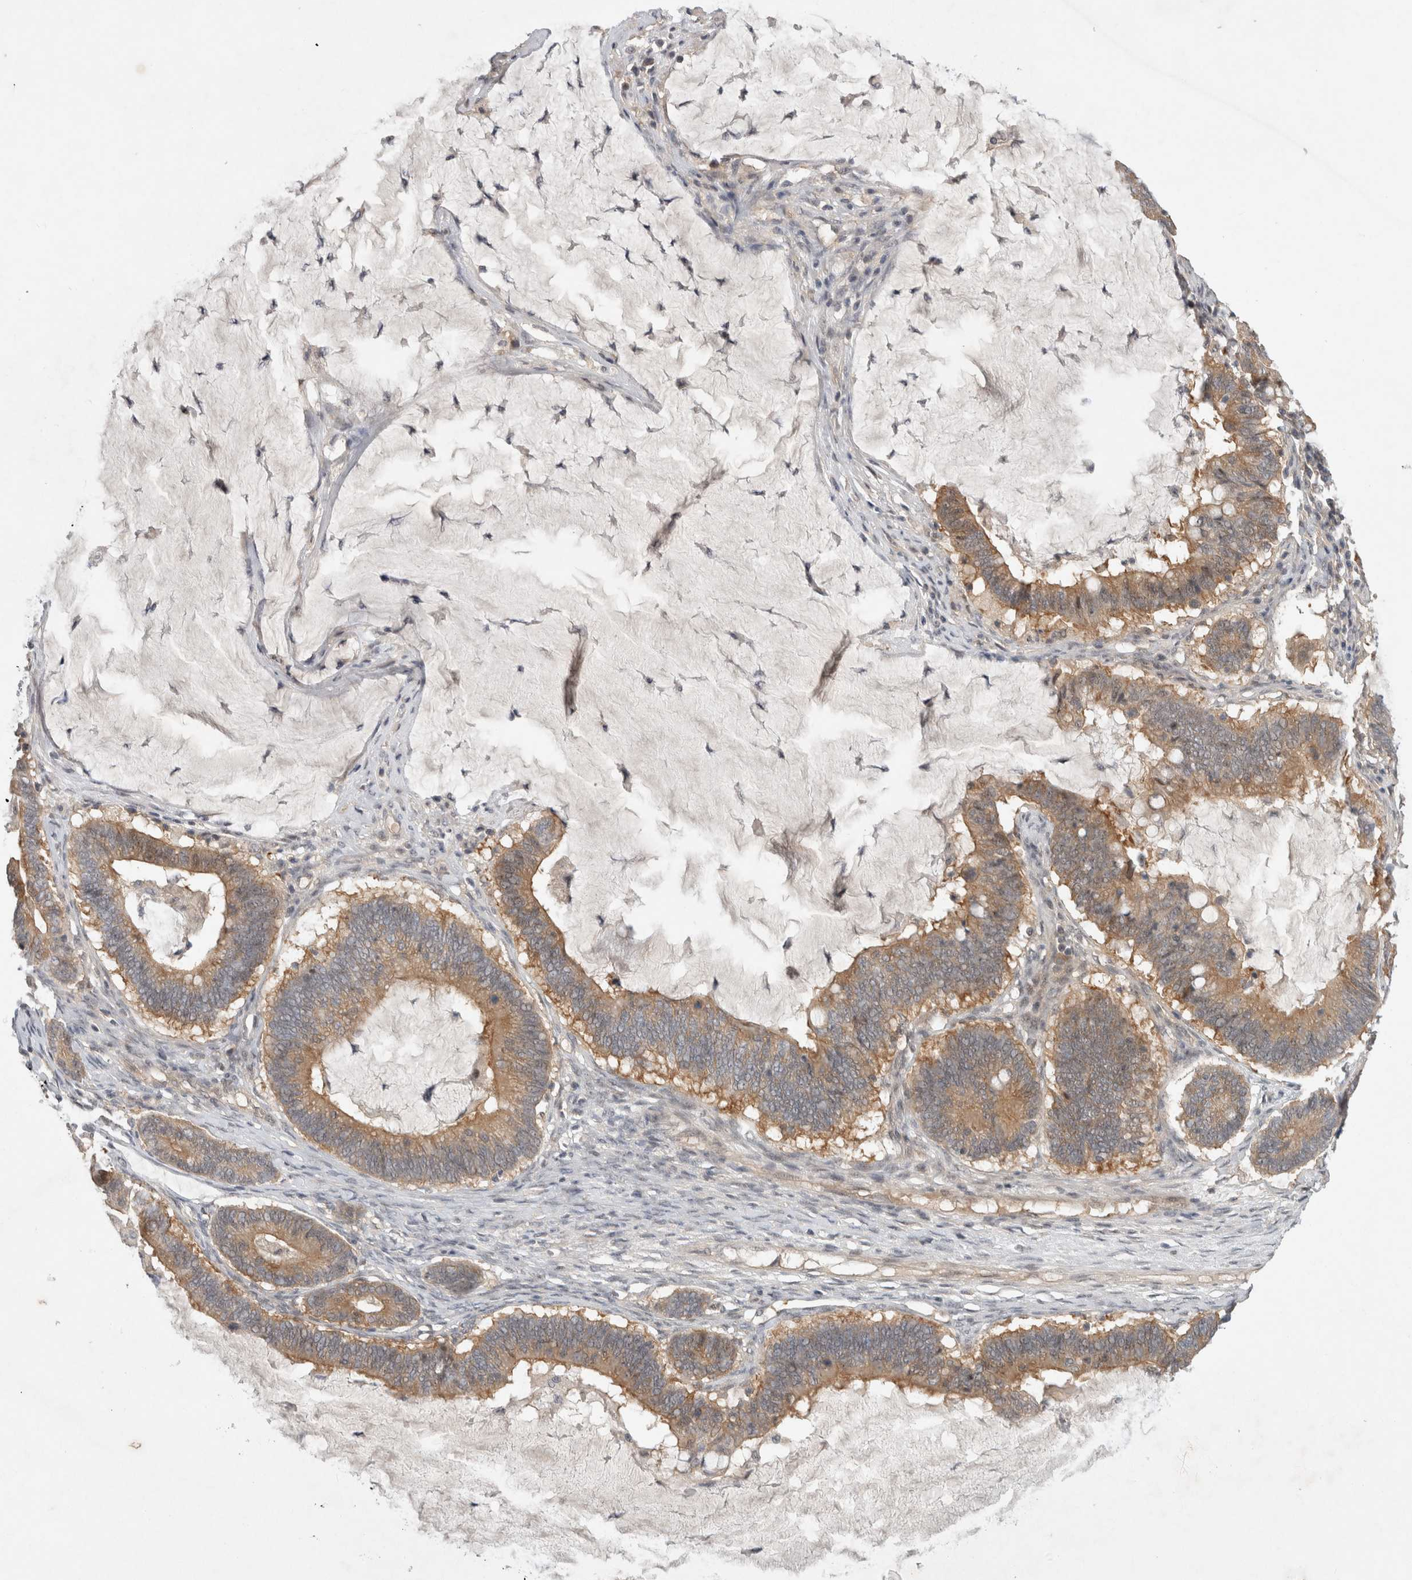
{"staining": {"intensity": "moderate", "quantity": ">75%", "location": "cytoplasmic/membranous"}, "tissue": "ovarian cancer", "cell_type": "Tumor cells", "image_type": "cancer", "snomed": [{"axis": "morphology", "description": "Cystadenocarcinoma, mucinous, NOS"}, {"axis": "topography", "description": "Ovary"}], "caption": "The histopathology image demonstrates staining of ovarian cancer, revealing moderate cytoplasmic/membranous protein positivity (brown color) within tumor cells.", "gene": "CERS3", "patient": {"sex": "female", "age": 61}}